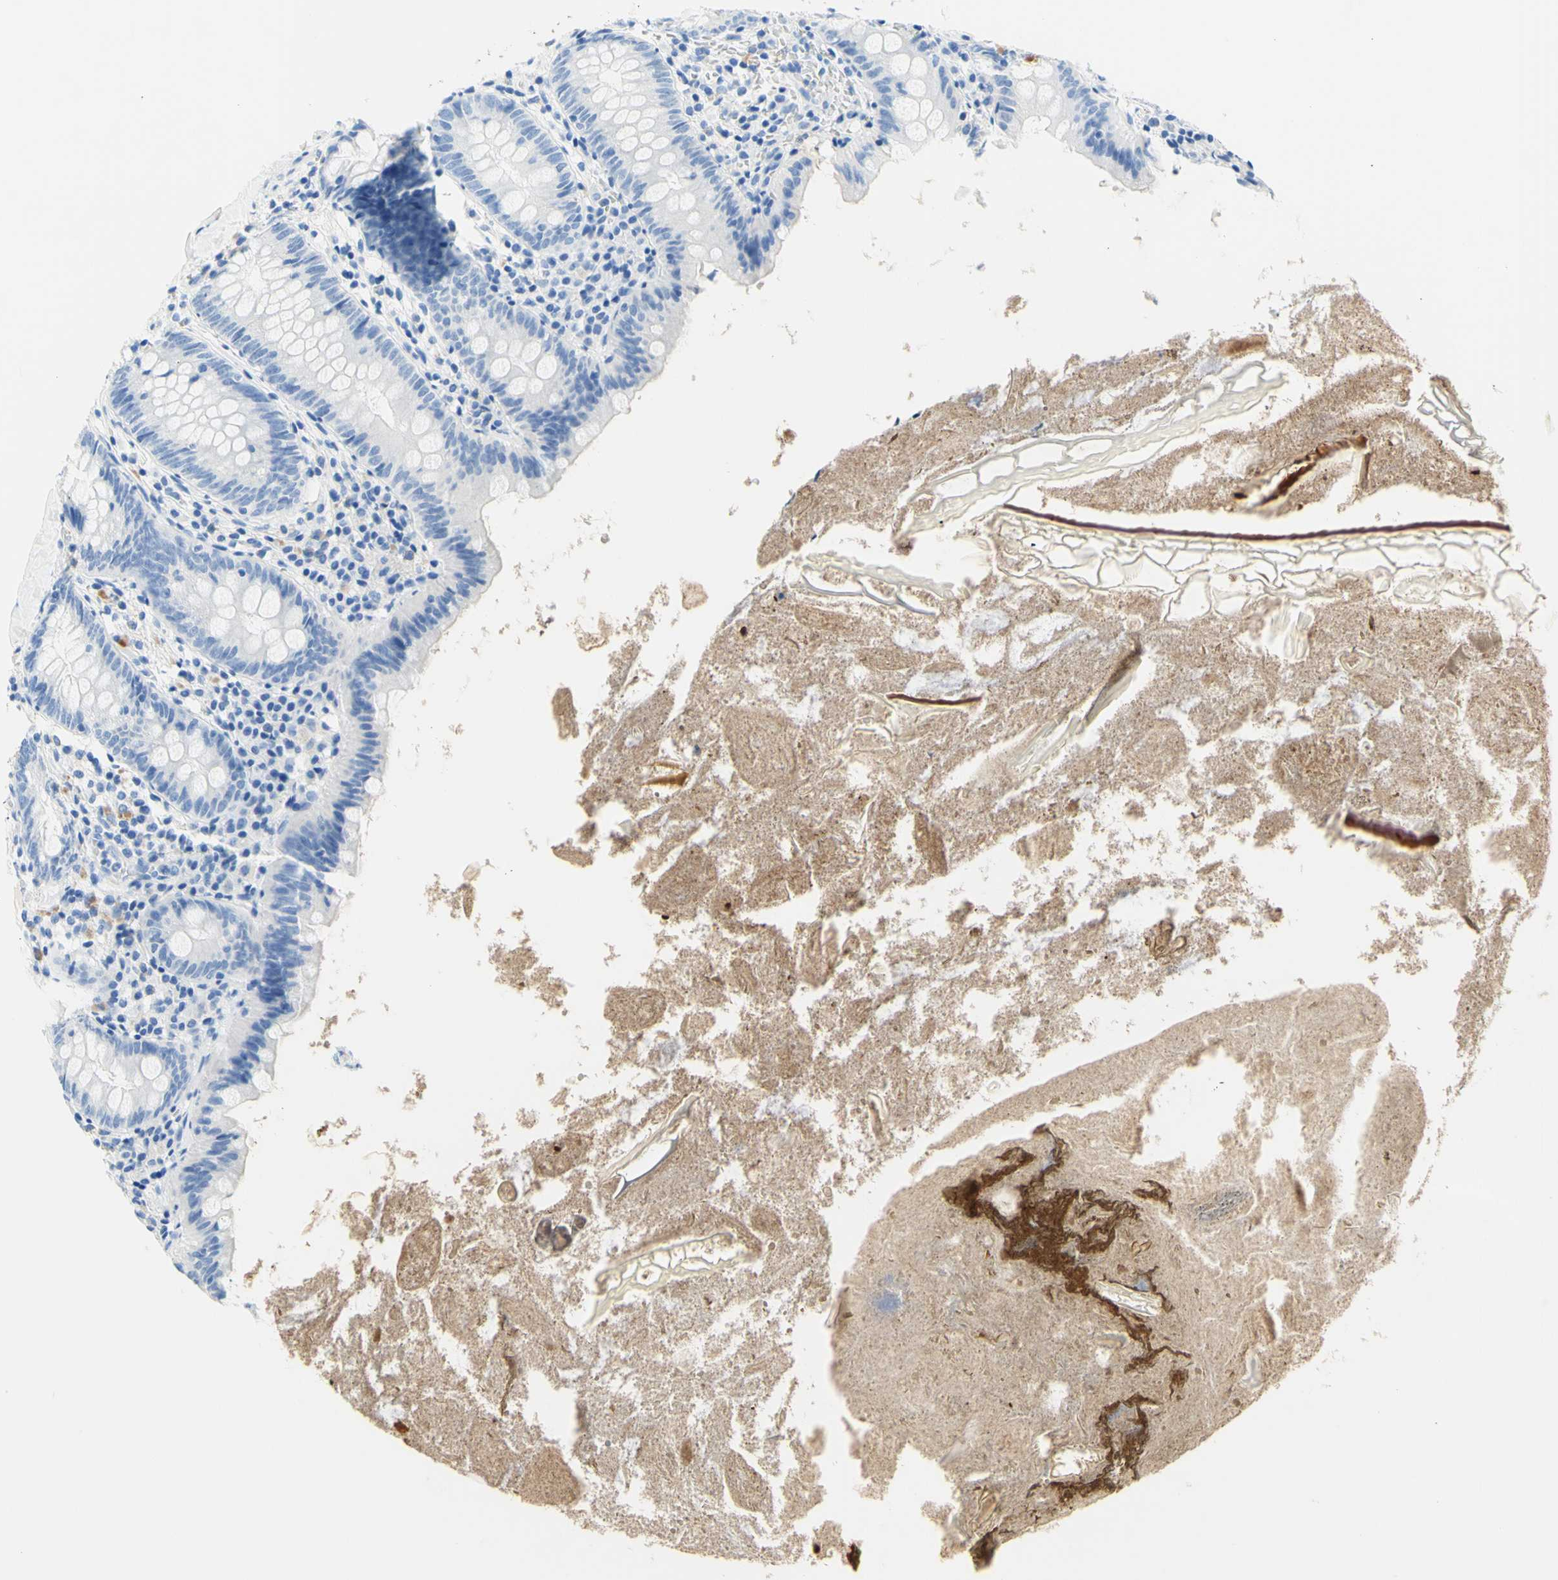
{"staining": {"intensity": "negative", "quantity": "none", "location": "none"}, "tissue": "appendix", "cell_type": "Glandular cells", "image_type": "normal", "snomed": [{"axis": "morphology", "description": "Normal tissue, NOS"}, {"axis": "topography", "description": "Appendix"}], "caption": "A high-resolution histopathology image shows IHC staining of normal appendix, which shows no significant positivity in glandular cells. (Stains: DAB (3,3'-diaminobenzidine) immunohistochemistry (IHC) with hematoxylin counter stain, Microscopy: brightfield microscopy at high magnification).", "gene": "MYH2", "patient": {"sex": "male", "age": 52}}